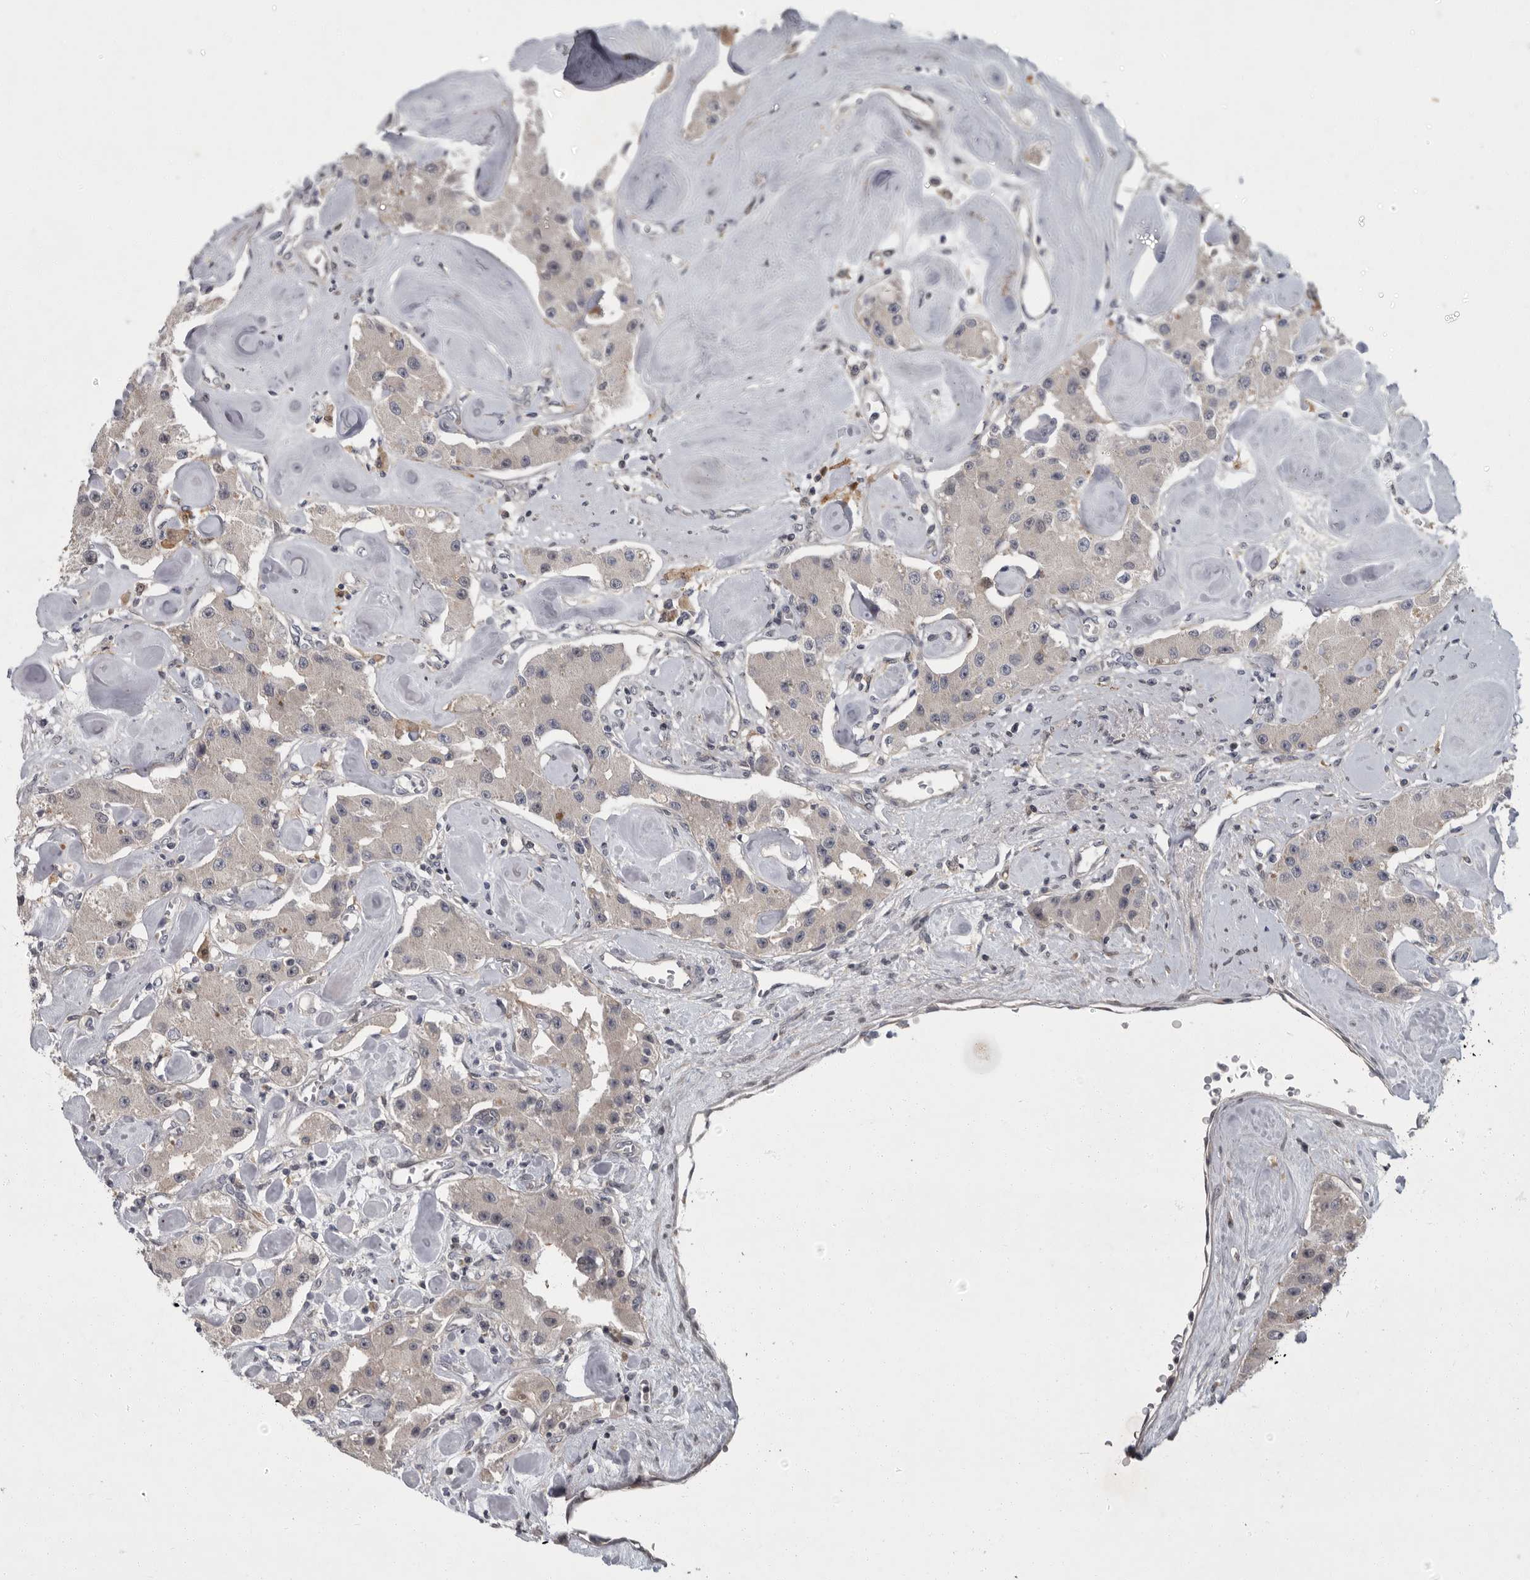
{"staining": {"intensity": "negative", "quantity": "none", "location": "none"}, "tissue": "carcinoid", "cell_type": "Tumor cells", "image_type": "cancer", "snomed": [{"axis": "morphology", "description": "Carcinoid, malignant, NOS"}, {"axis": "topography", "description": "Pancreas"}], "caption": "High magnification brightfield microscopy of malignant carcinoid stained with DAB (brown) and counterstained with hematoxylin (blue): tumor cells show no significant staining. (Brightfield microscopy of DAB (3,3'-diaminobenzidine) IHC at high magnification).", "gene": "PDE7A", "patient": {"sex": "male", "age": 41}}